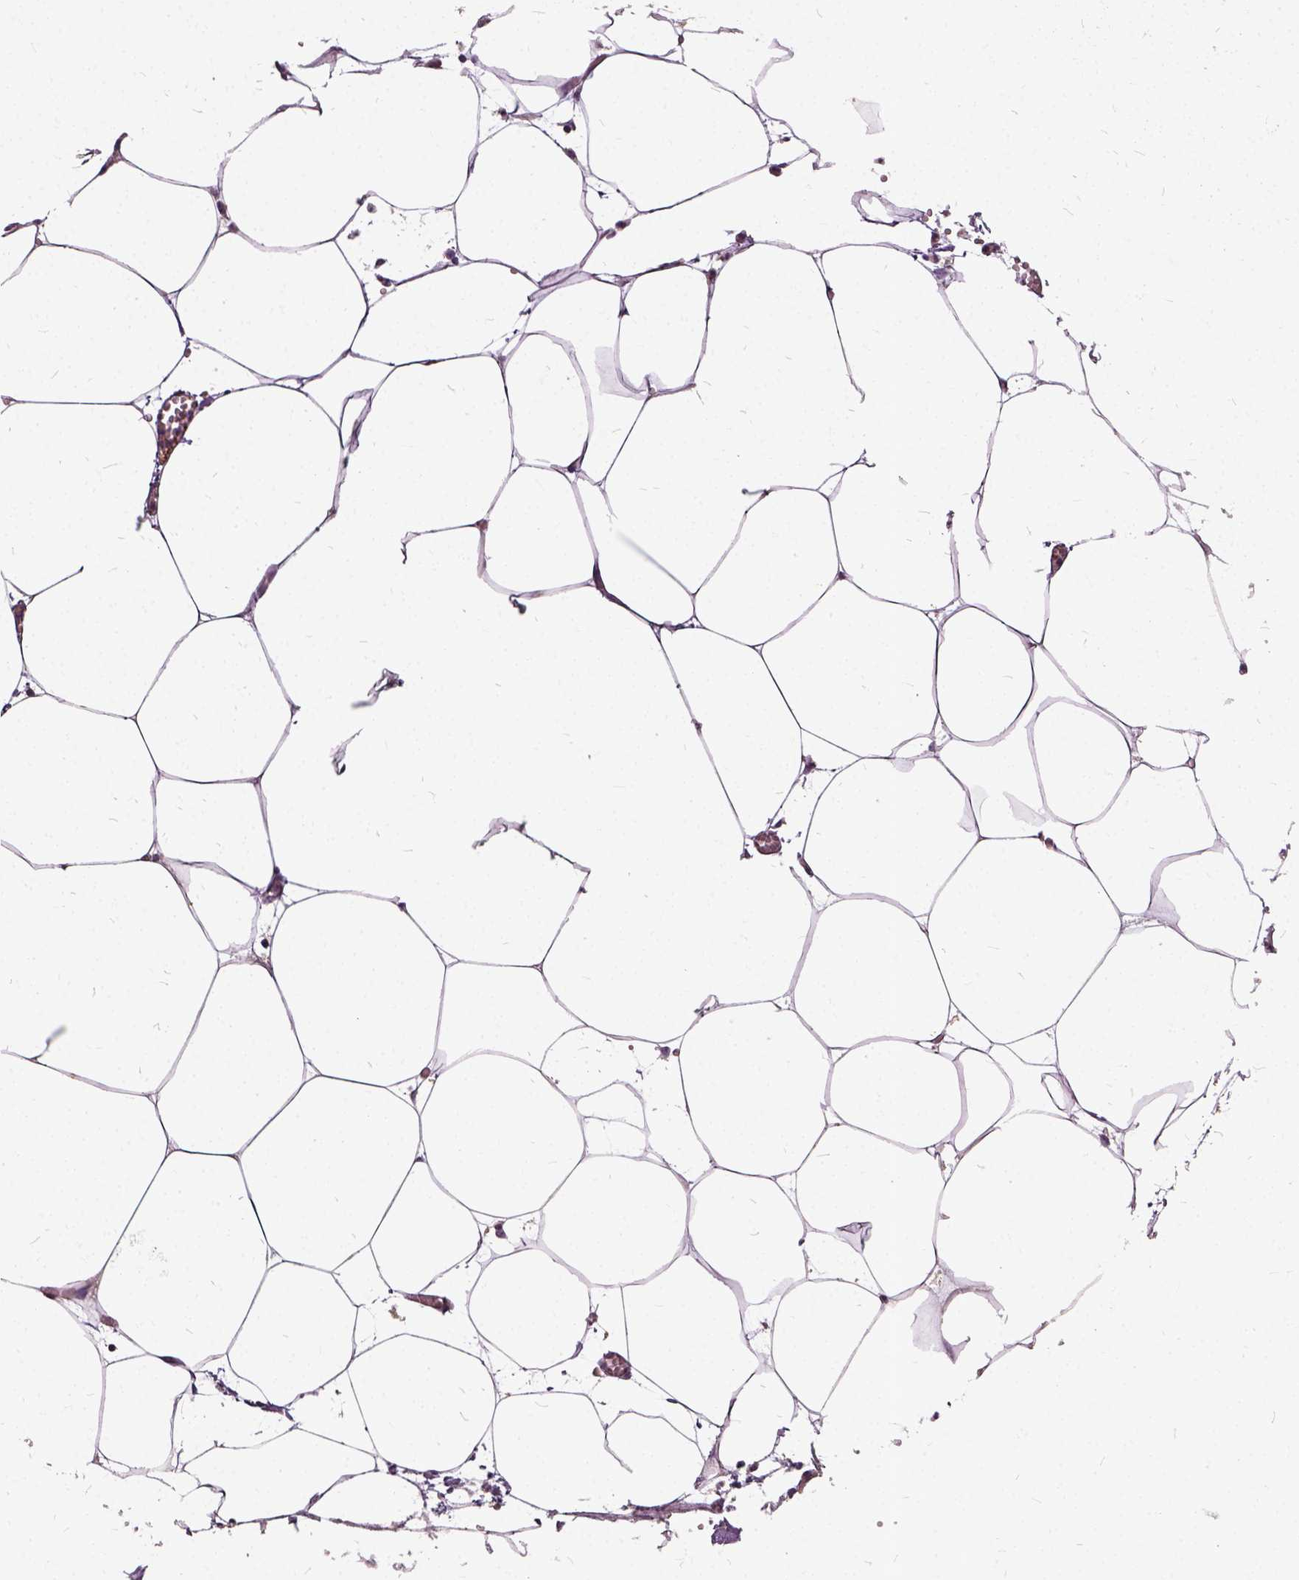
{"staining": {"intensity": "negative", "quantity": "none", "location": "none"}, "tissue": "adipose tissue", "cell_type": "Adipocytes", "image_type": "normal", "snomed": [{"axis": "morphology", "description": "Normal tissue, NOS"}, {"axis": "topography", "description": "Adipose tissue"}, {"axis": "topography", "description": "Pancreas"}, {"axis": "topography", "description": "Peripheral nerve tissue"}], "caption": "This photomicrograph is of normal adipose tissue stained with immunohistochemistry to label a protein in brown with the nuclei are counter-stained blue. There is no staining in adipocytes.", "gene": "ILRUN", "patient": {"sex": "female", "age": 58}}